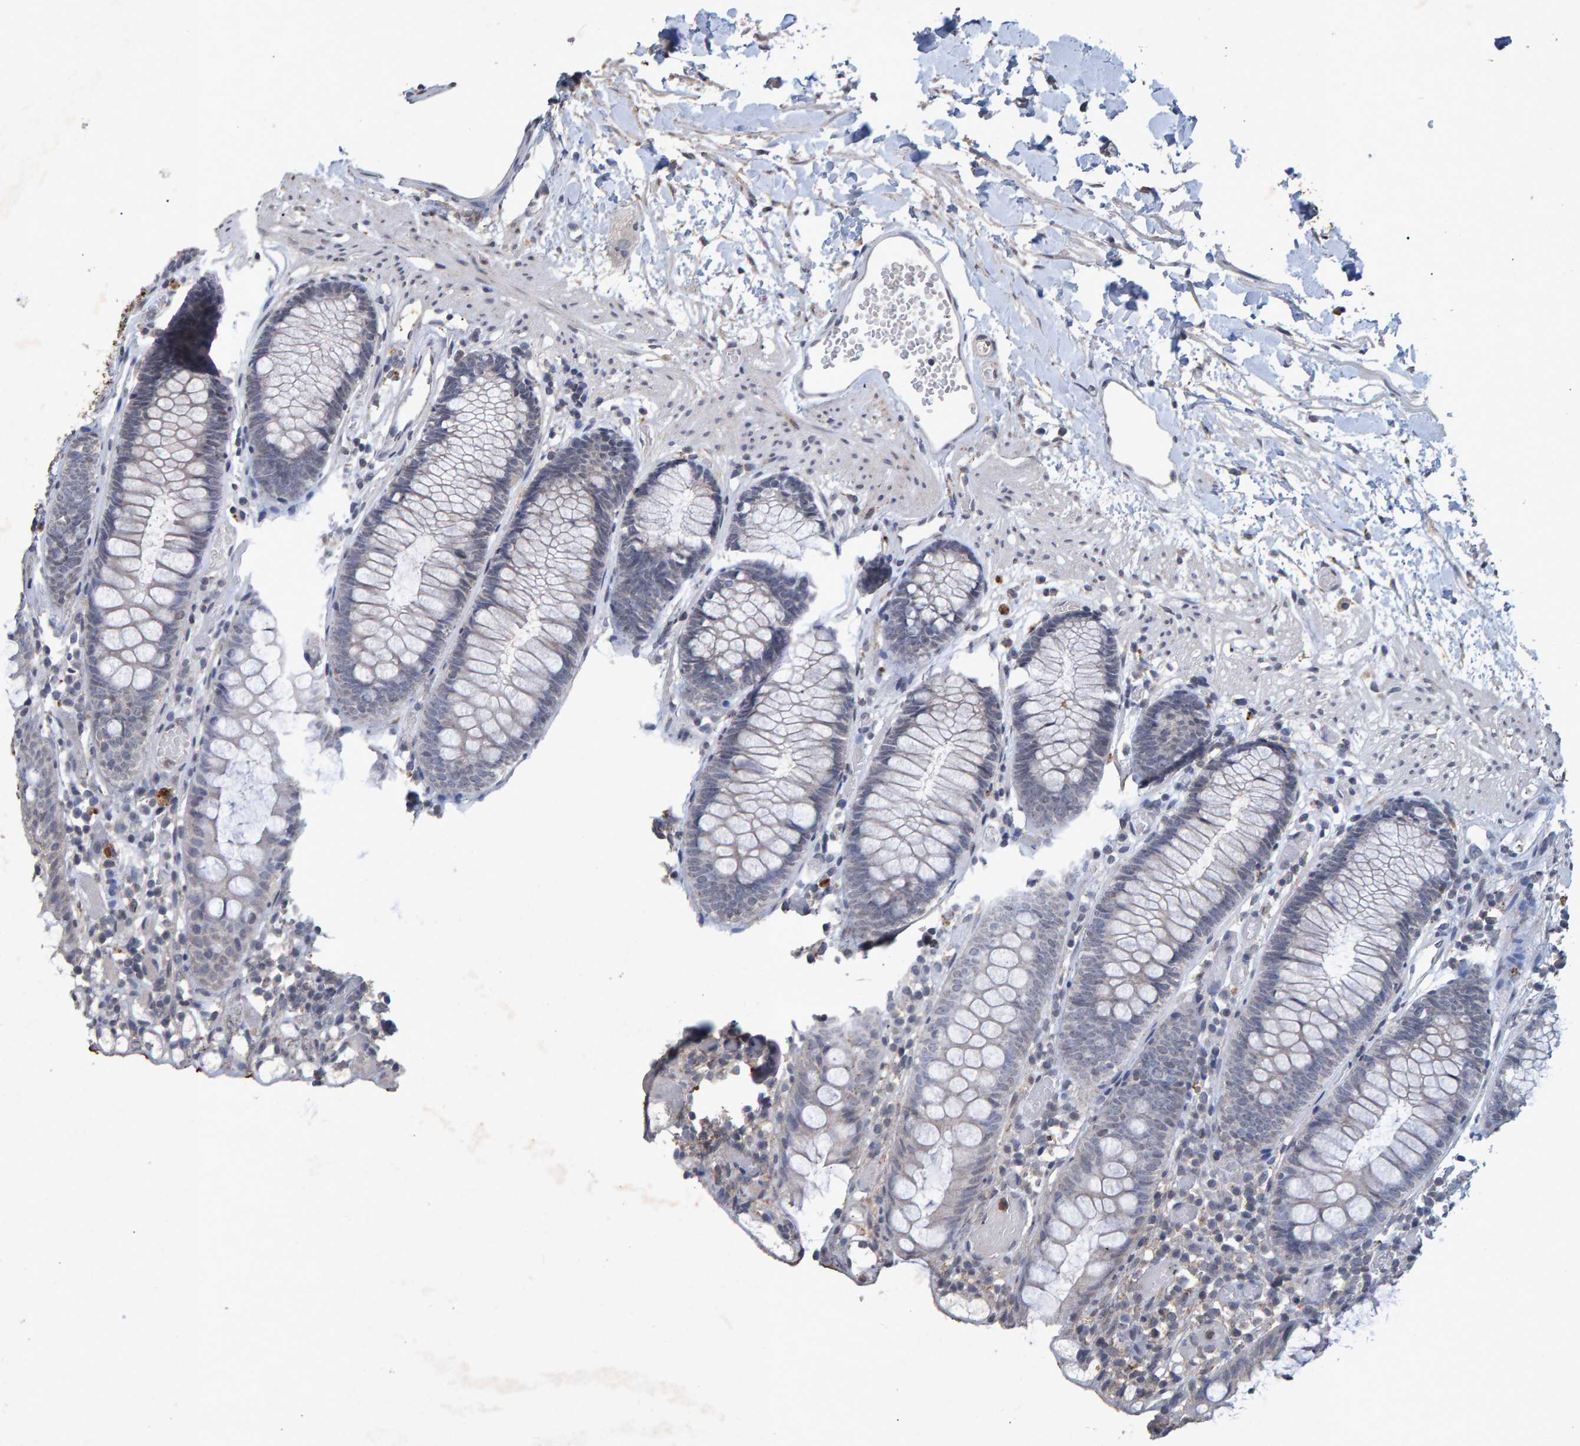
{"staining": {"intensity": "weak", "quantity": "25%-75%", "location": "cytoplasmic/membranous"}, "tissue": "colon", "cell_type": "Endothelial cells", "image_type": "normal", "snomed": [{"axis": "morphology", "description": "Normal tissue, NOS"}, {"axis": "topography", "description": "Colon"}], "caption": "This photomicrograph shows immunohistochemistry staining of benign human colon, with low weak cytoplasmic/membranous positivity in about 25%-75% of endothelial cells.", "gene": "GALC", "patient": {"sex": "male", "age": 14}}